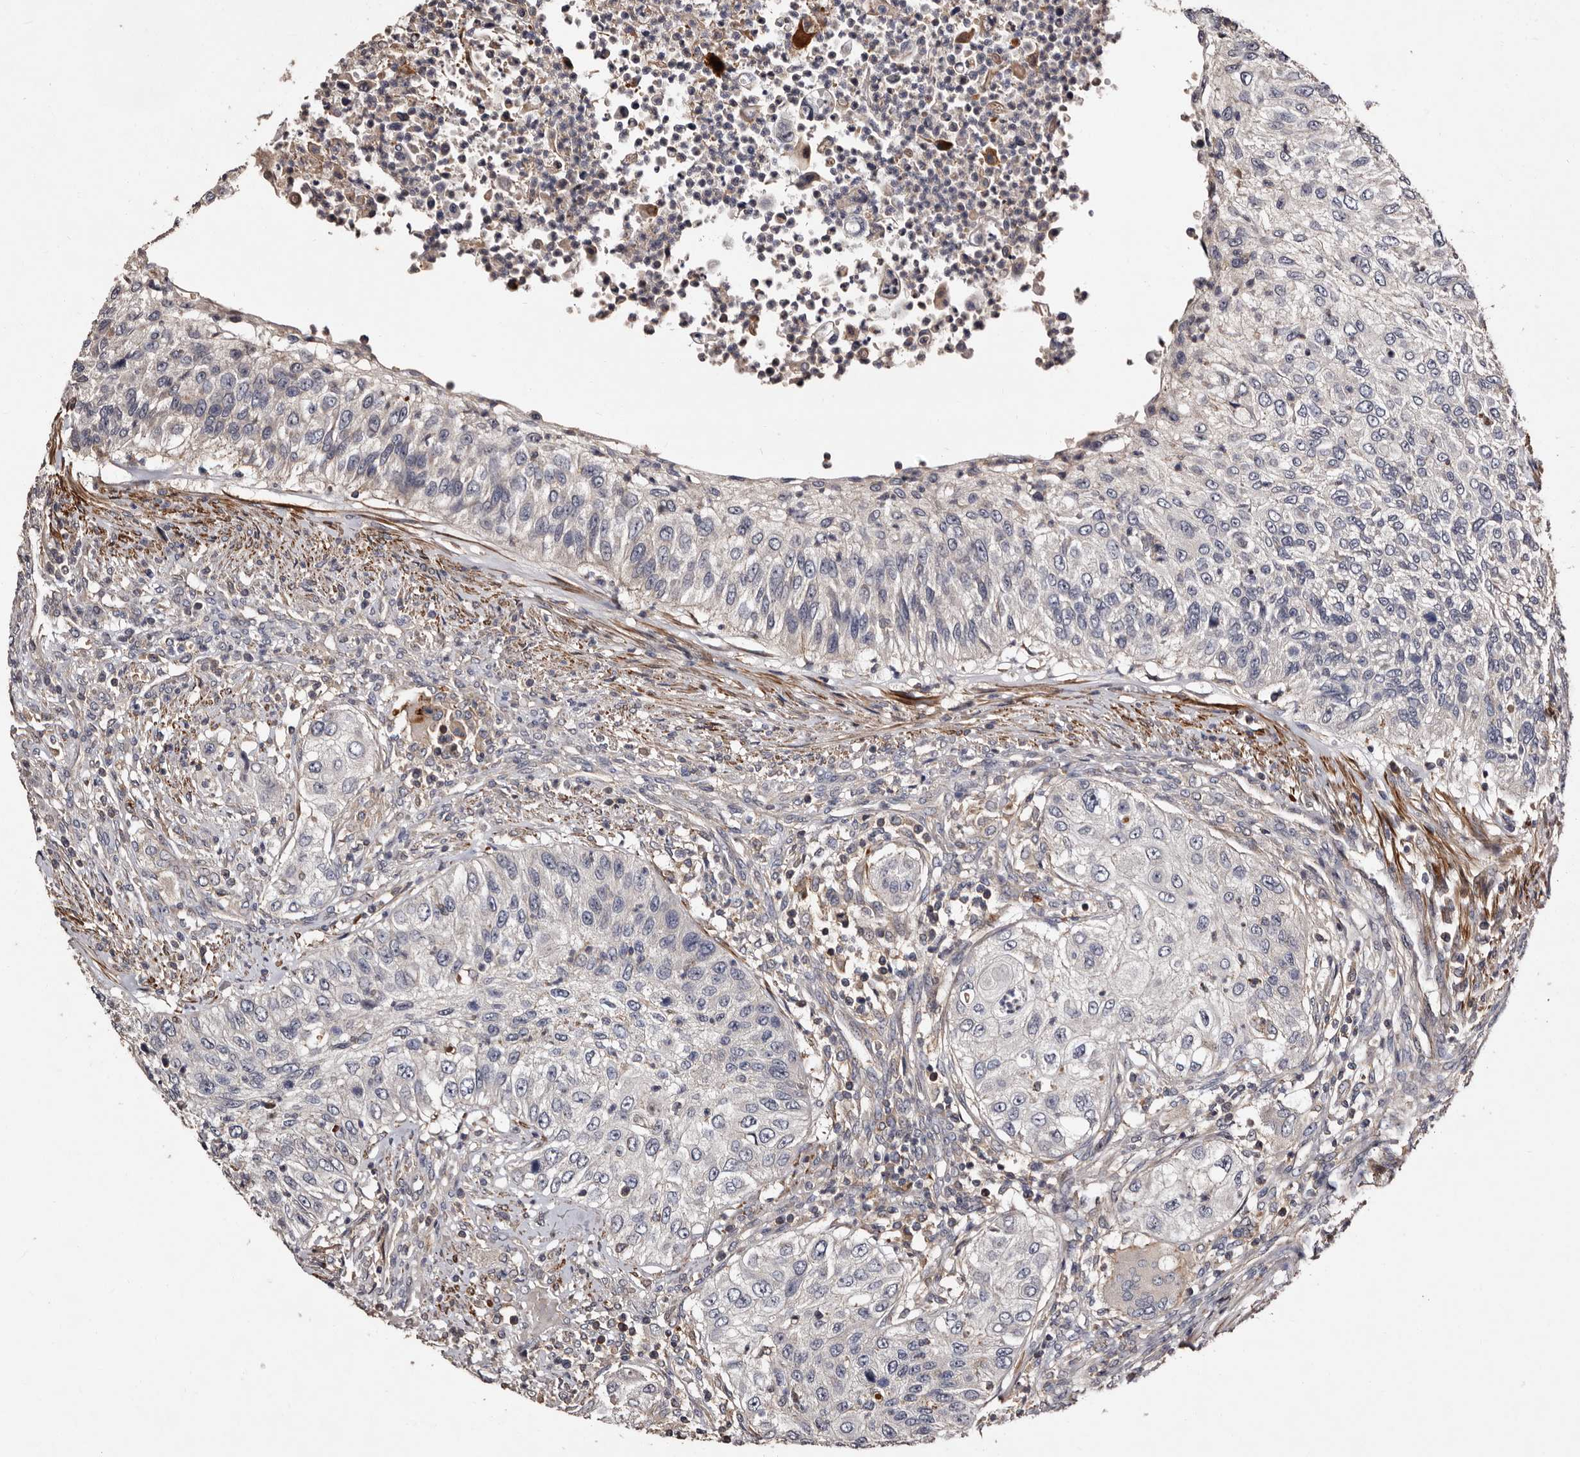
{"staining": {"intensity": "negative", "quantity": "none", "location": "none"}, "tissue": "urothelial cancer", "cell_type": "Tumor cells", "image_type": "cancer", "snomed": [{"axis": "morphology", "description": "Urothelial carcinoma, High grade"}, {"axis": "topography", "description": "Urinary bladder"}], "caption": "A photomicrograph of human urothelial carcinoma (high-grade) is negative for staining in tumor cells. (DAB immunohistochemistry (IHC), high magnification).", "gene": "PRKD3", "patient": {"sex": "female", "age": 60}}